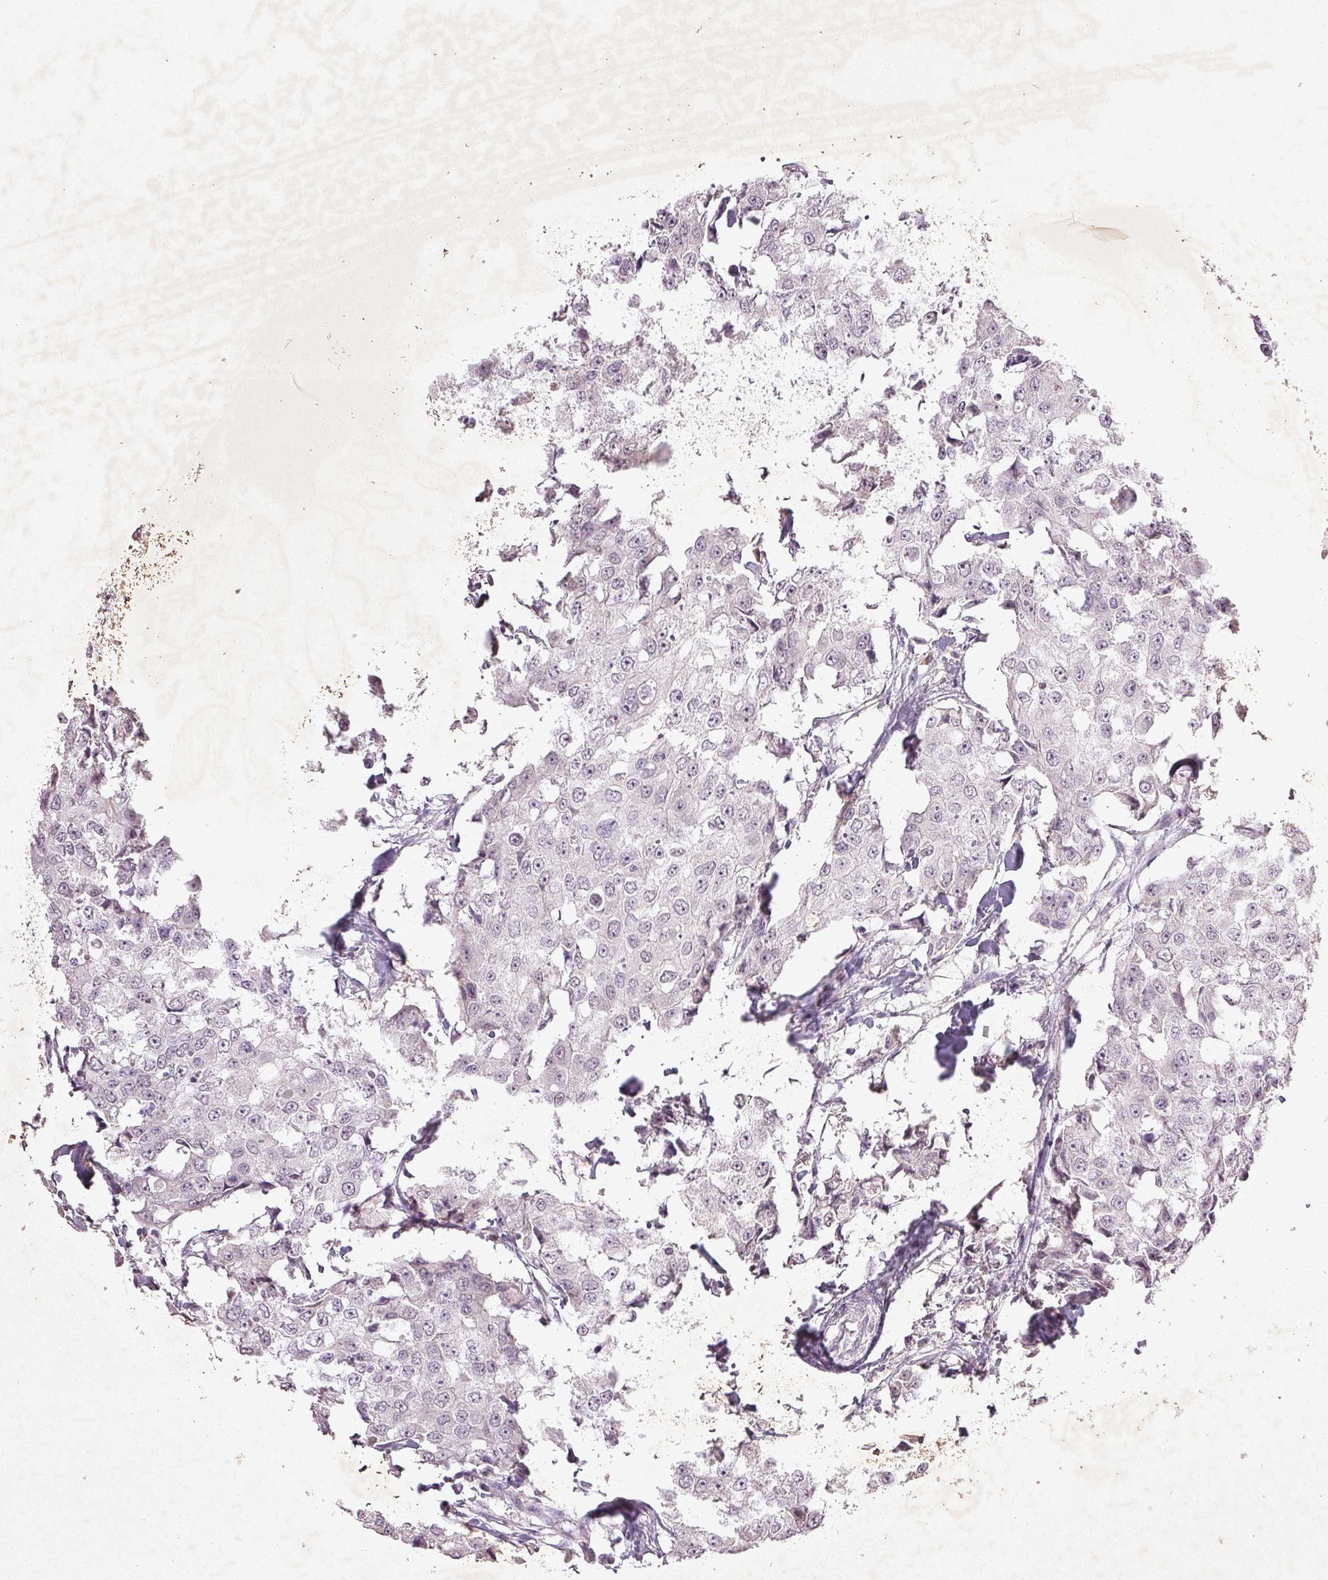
{"staining": {"intensity": "negative", "quantity": "none", "location": "none"}, "tissue": "breast cancer", "cell_type": "Tumor cells", "image_type": "cancer", "snomed": [{"axis": "morphology", "description": "Duct carcinoma"}, {"axis": "topography", "description": "Breast"}], "caption": "Protein analysis of breast cancer exhibits no significant expression in tumor cells.", "gene": "FAM168B", "patient": {"sex": "female", "age": 27}}